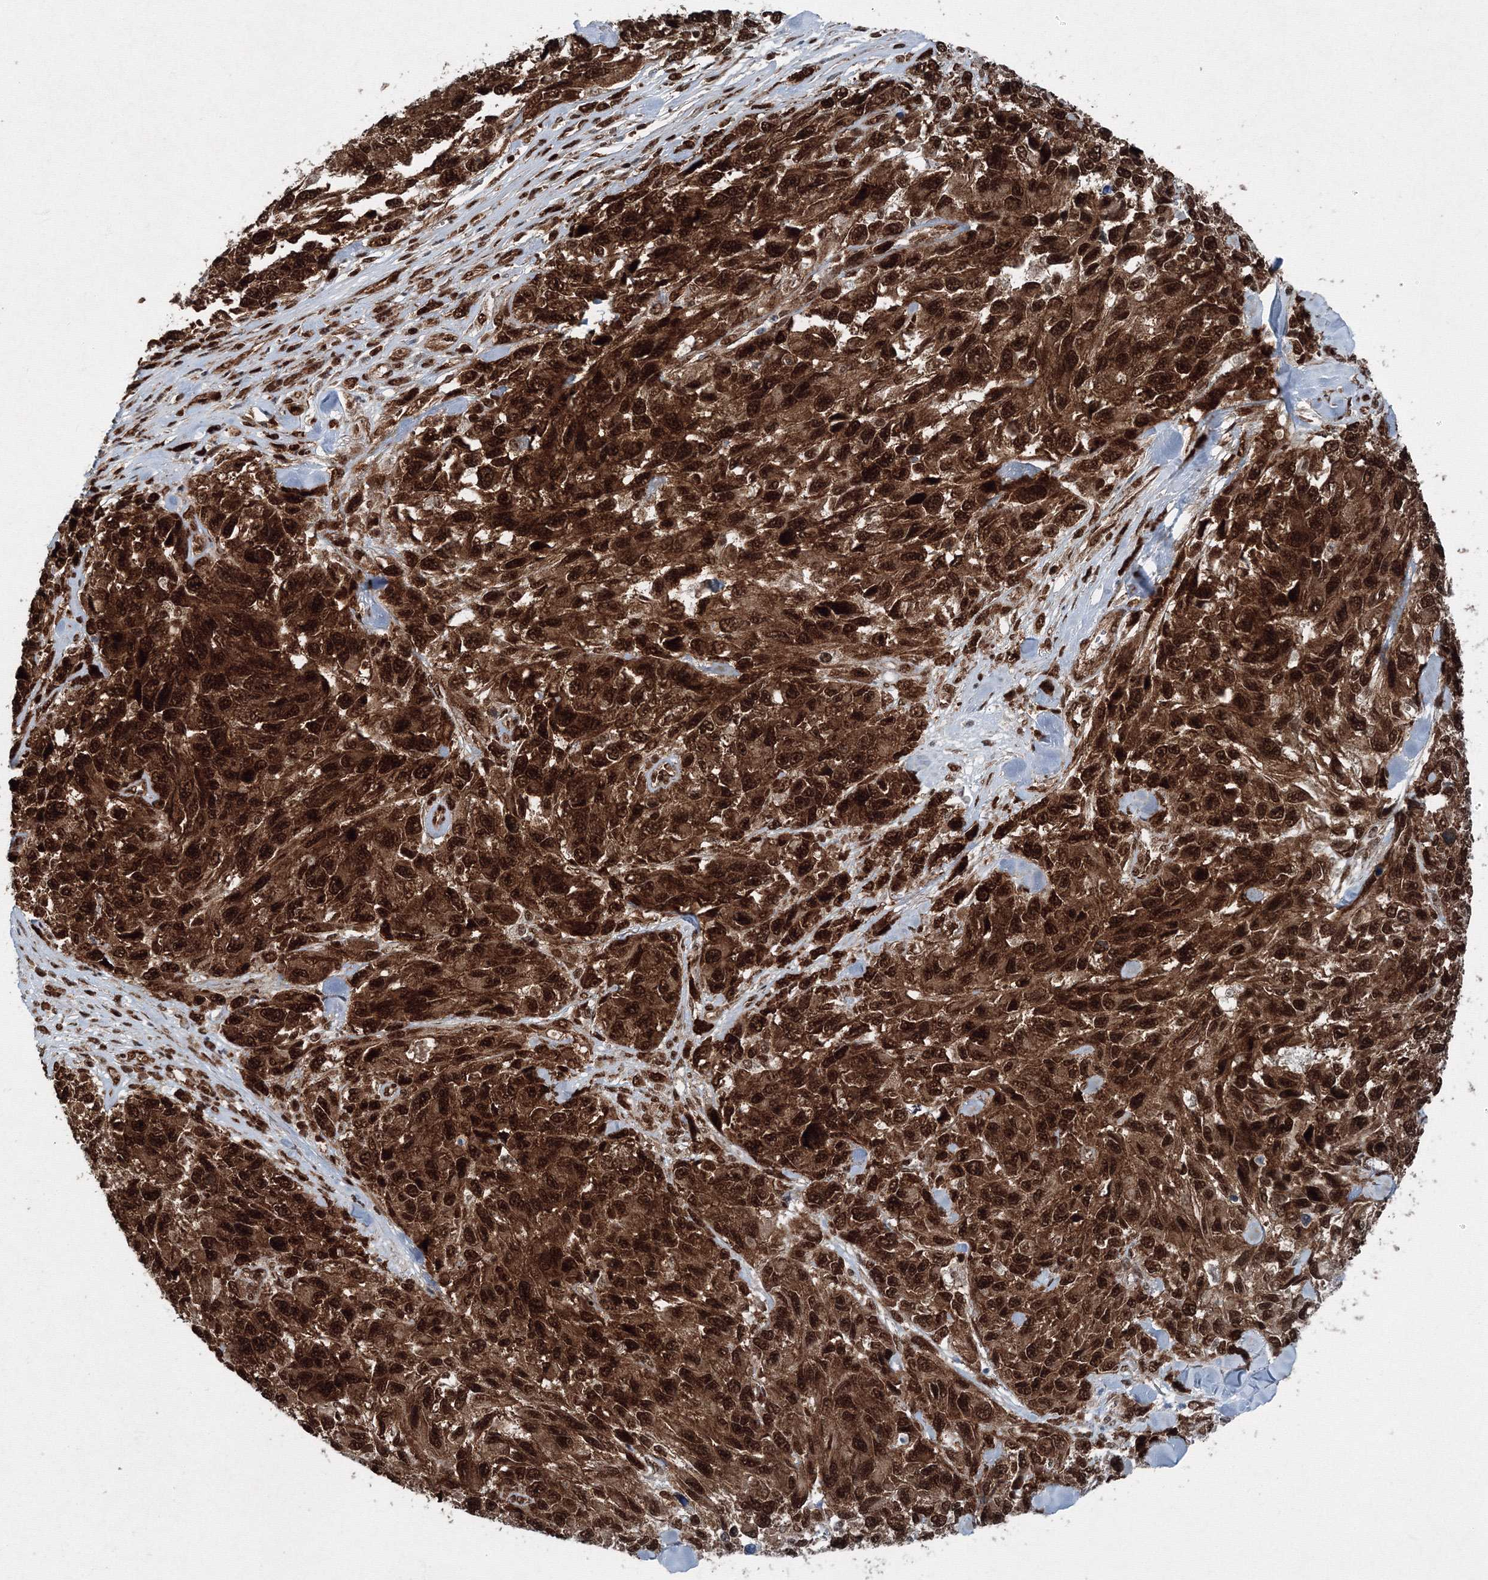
{"staining": {"intensity": "strong", "quantity": ">75%", "location": "cytoplasmic/membranous,nuclear"}, "tissue": "melanoma", "cell_type": "Tumor cells", "image_type": "cancer", "snomed": [{"axis": "morphology", "description": "Malignant melanoma, NOS"}, {"axis": "topography", "description": "Skin"}], "caption": "Immunohistochemistry (IHC) (DAB (3,3'-diaminobenzidine)) staining of malignant melanoma displays strong cytoplasmic/membranous and nuclear protein positivity in about >75% of tumor cells.", "gene": "SNRPC", "patient": {"sex": "female", "age": 96}}